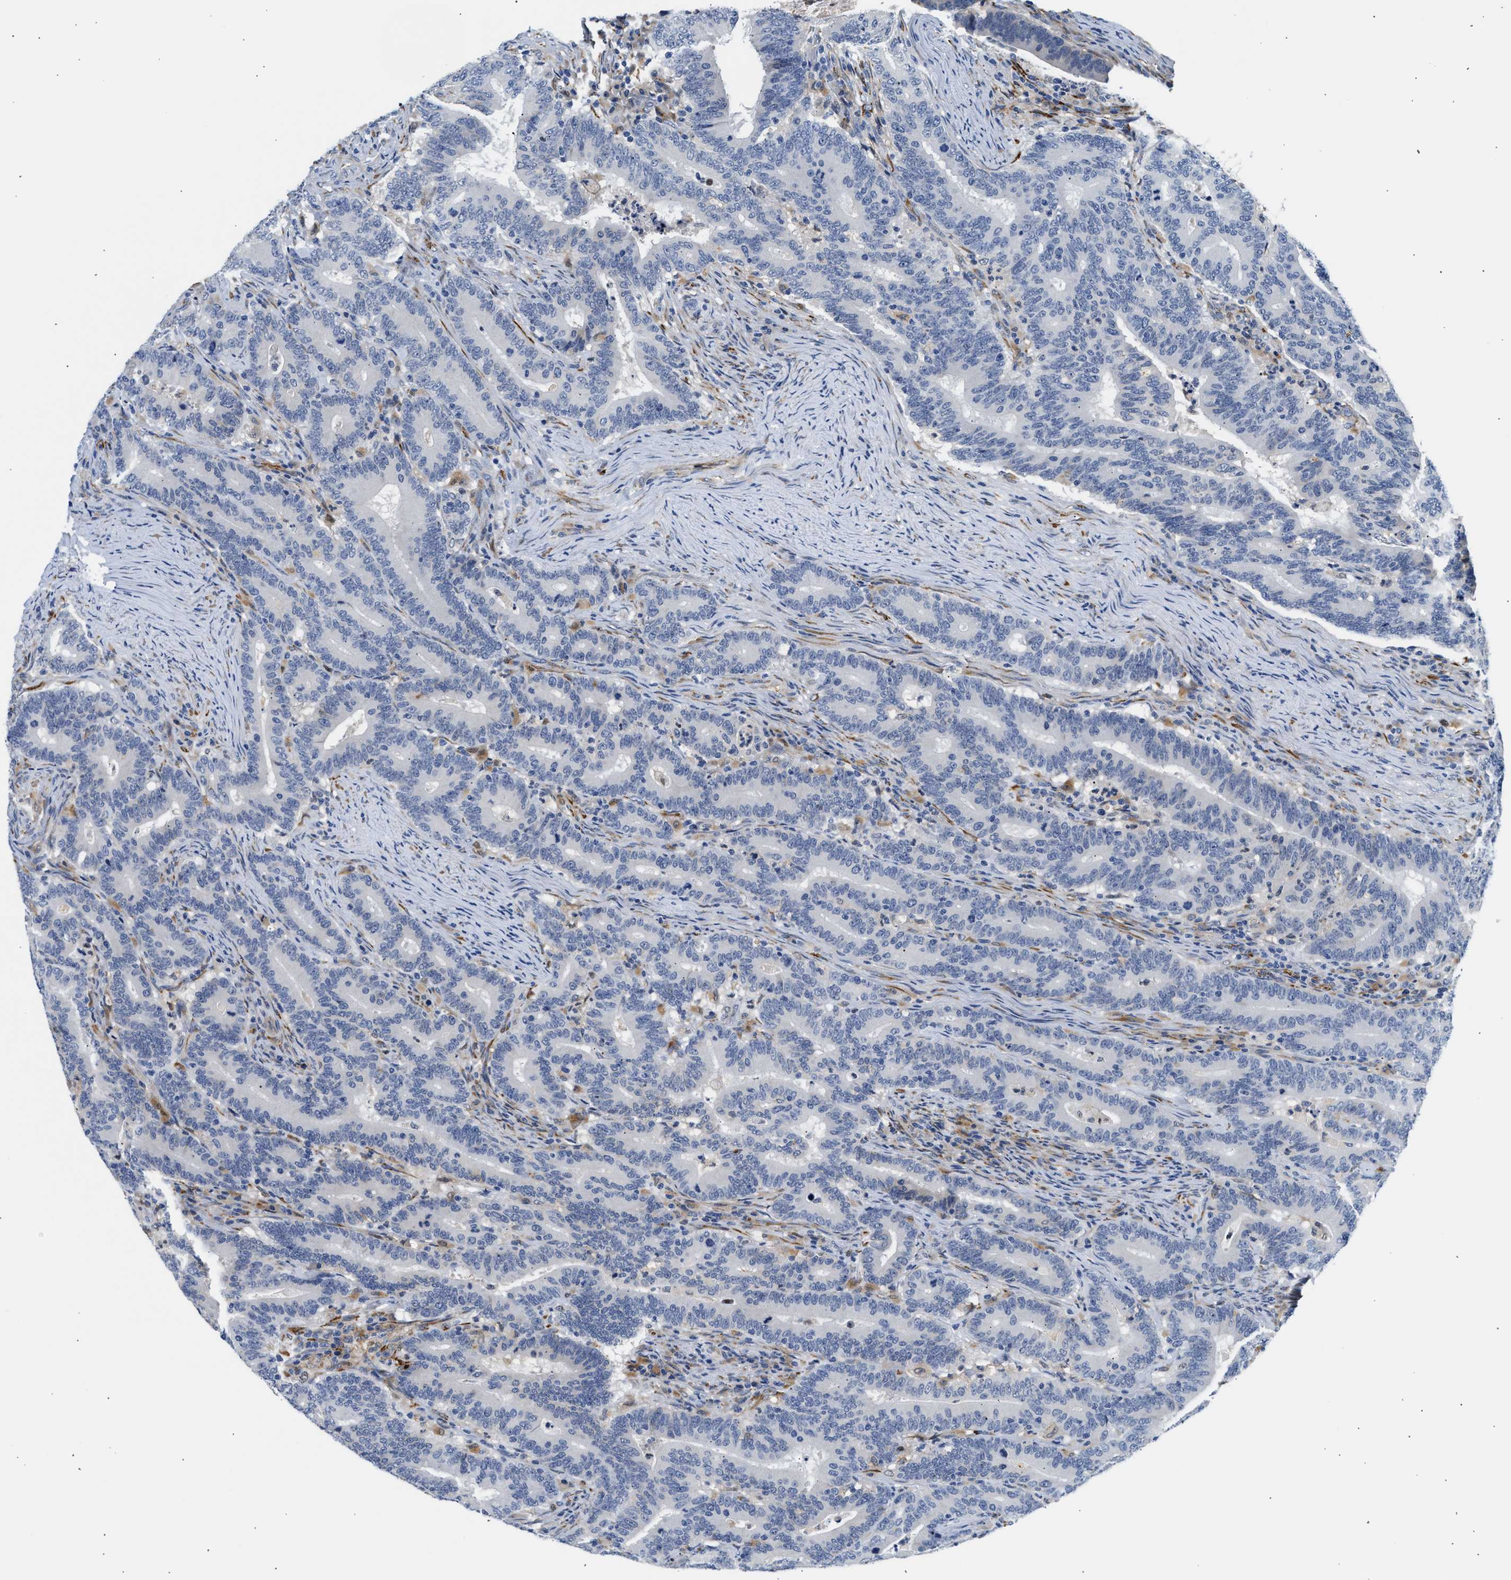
{"staining": {"intensity": "negative", "quantity": "none", "location": "none"}, "tissue": "colorectal cancer", "cell_type": "Tumor cells", "image_type": "cancer", "snomed": [{"axis": "morphology", "description": "Adenocarcinoma, NOS"}, {"axis": "topography", "description": "Colon"}], "caption": "The immunohistochemistry (IHC) photomicrograph has no significant expression in tumor cells of colorectal cancer tissue.", "gene": "PPM1L", "patient": {"sex": "female", "age": 66}}